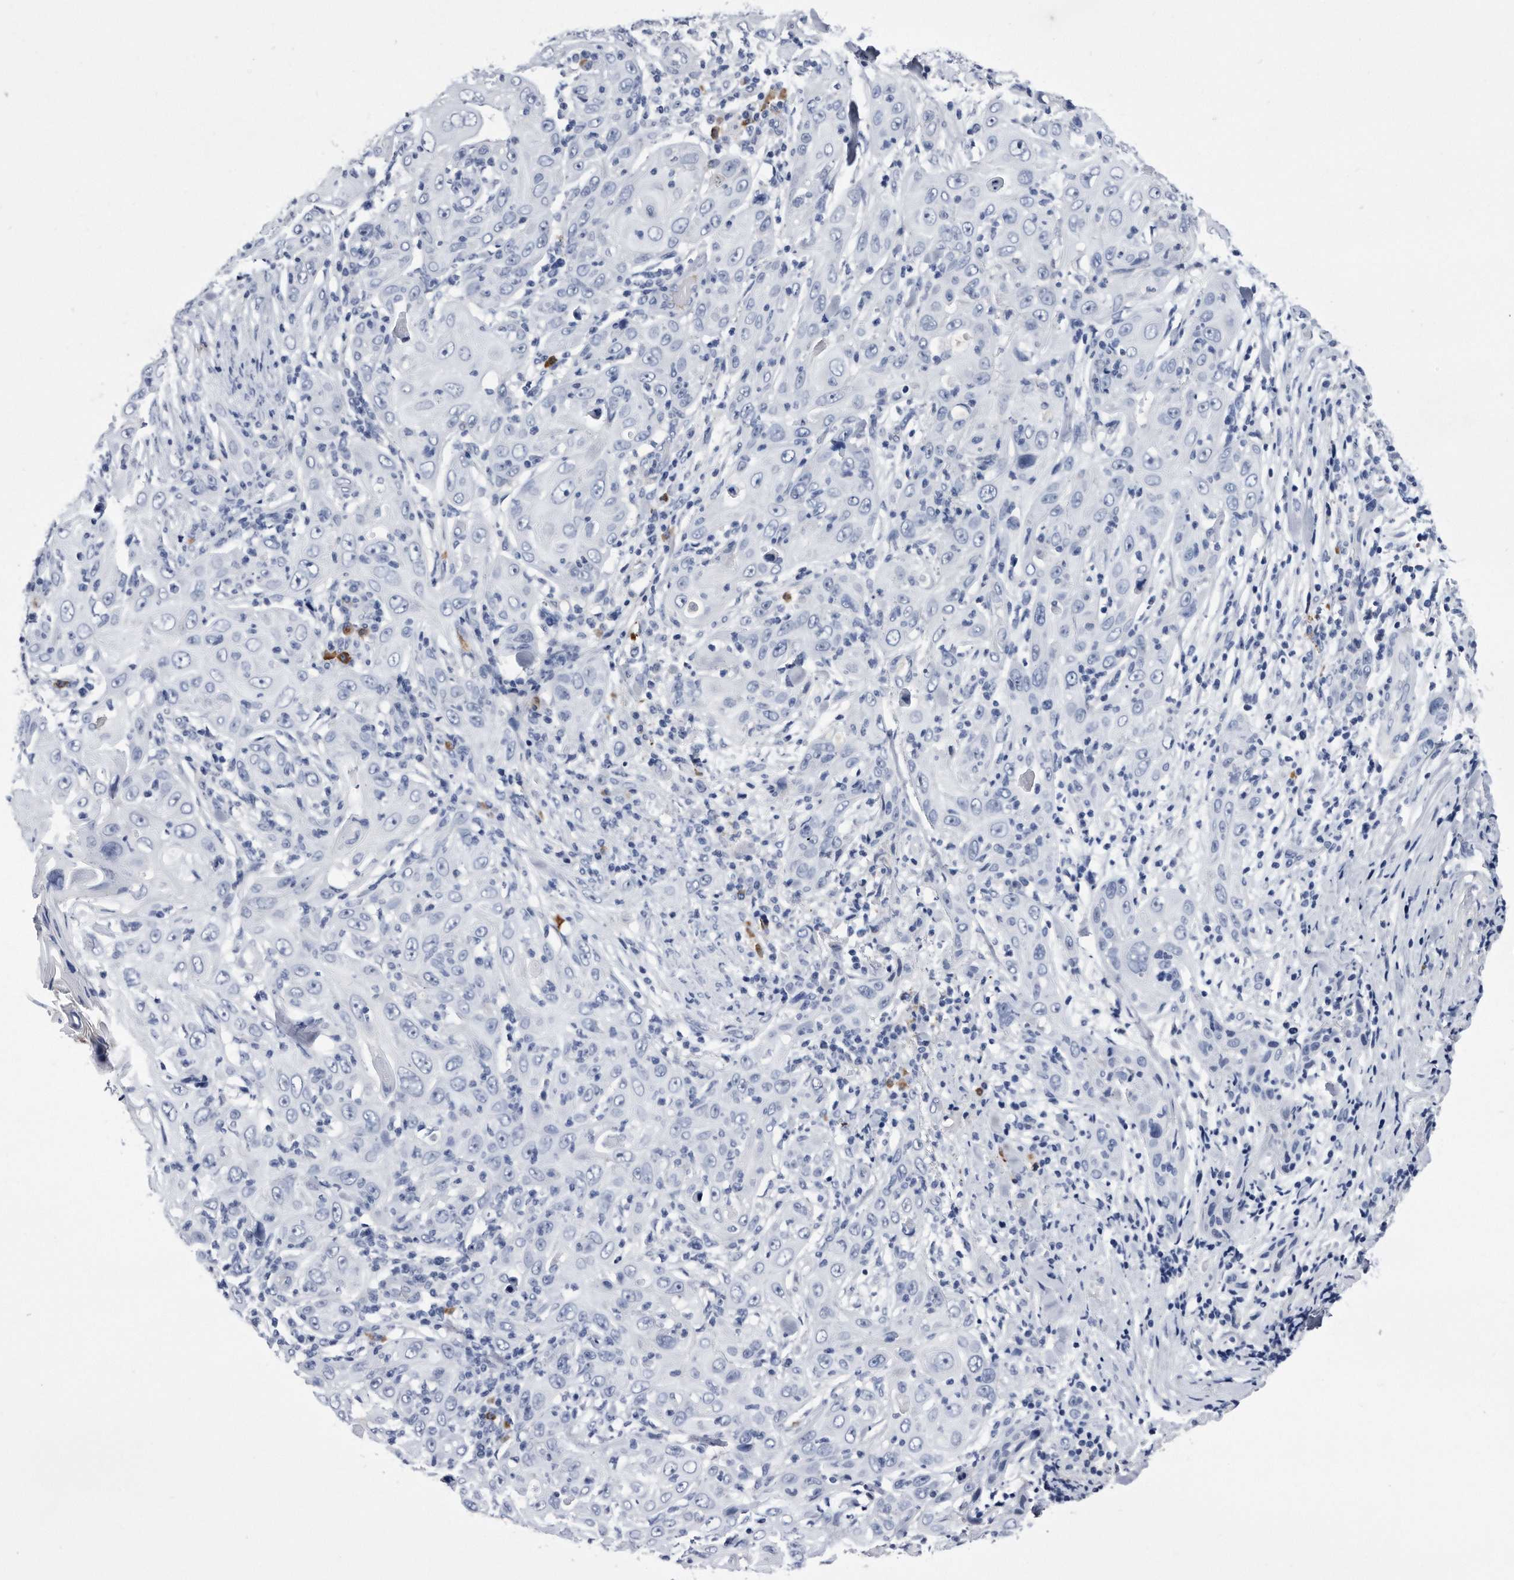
{"staining": {"intensity": "negative", "quantity": "none", "location": "none"}, "tissue": "skin cancer", "cell_type": "Tumor cells", "image_type": "cancer", "snomed": [{"axis": "morphology", "description": "Squamous cell carcinoma, NOS"}, {"axis": "topography", "description": "Skin"}], "caption": "DAB (3,3'-diaminobenzidine) immunohistochemical staining of human skin cancer (squamous cell carcinoma) demonstrates no significant positivity in tumor cells. (DAB (3,3'-diaminobenzidine) immunohistochemistry with hematoxylin counter stain).", "gene": "KCTD8", "patient": {"sex": "female", "age": 88}}